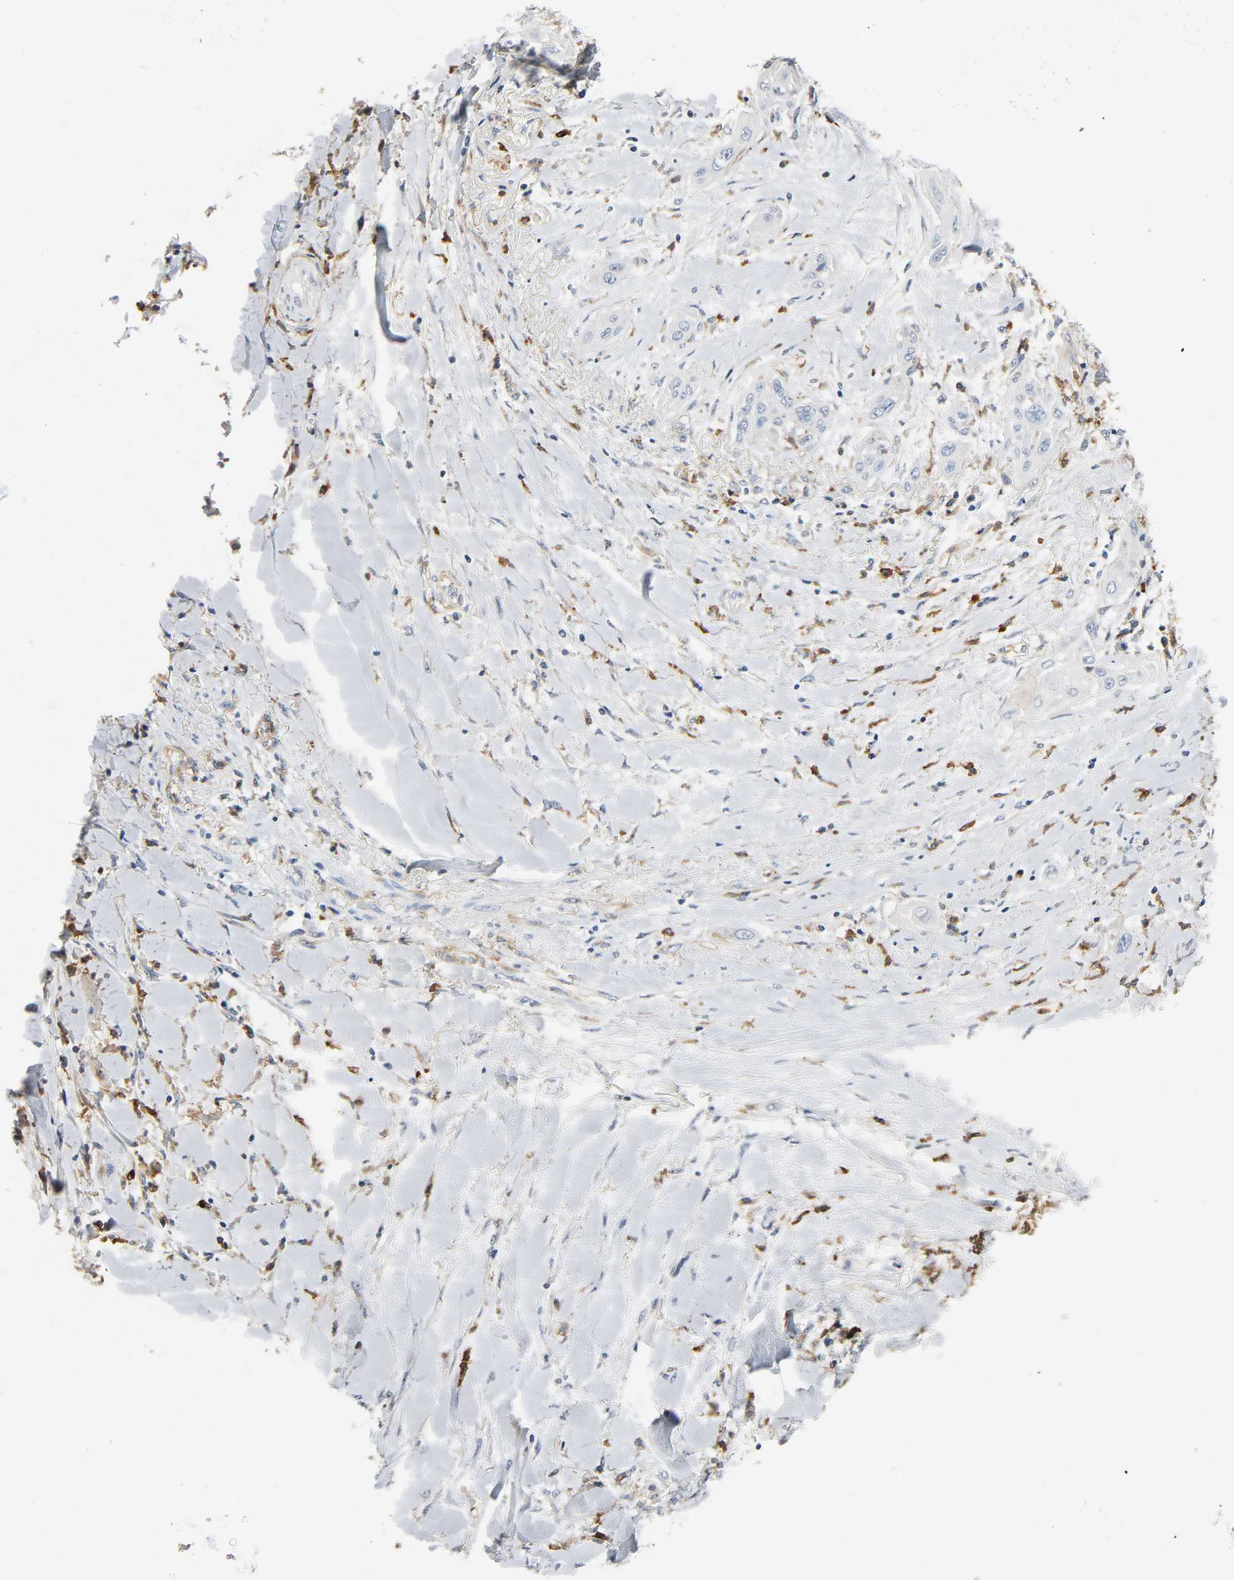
{"staining": {"intensity": "weak", "quantity": "<25%", "location": "cytoplasmic/membranous"}, "tissue": "lung cancer", "cell_type": "Tumor cells", "image_type": "cancer", "snomed": [{"axis": "morphology", "description": "Squamous cell carcinoma, NOS"}, {"axis": "topography", "description": "Lung"}], "caption": "Tumor cells are negative for brown protein staining in squamous cell carcinoma (lung).", "gene": "ANPEP", "patient": {"sex": "female", "age": 47}}